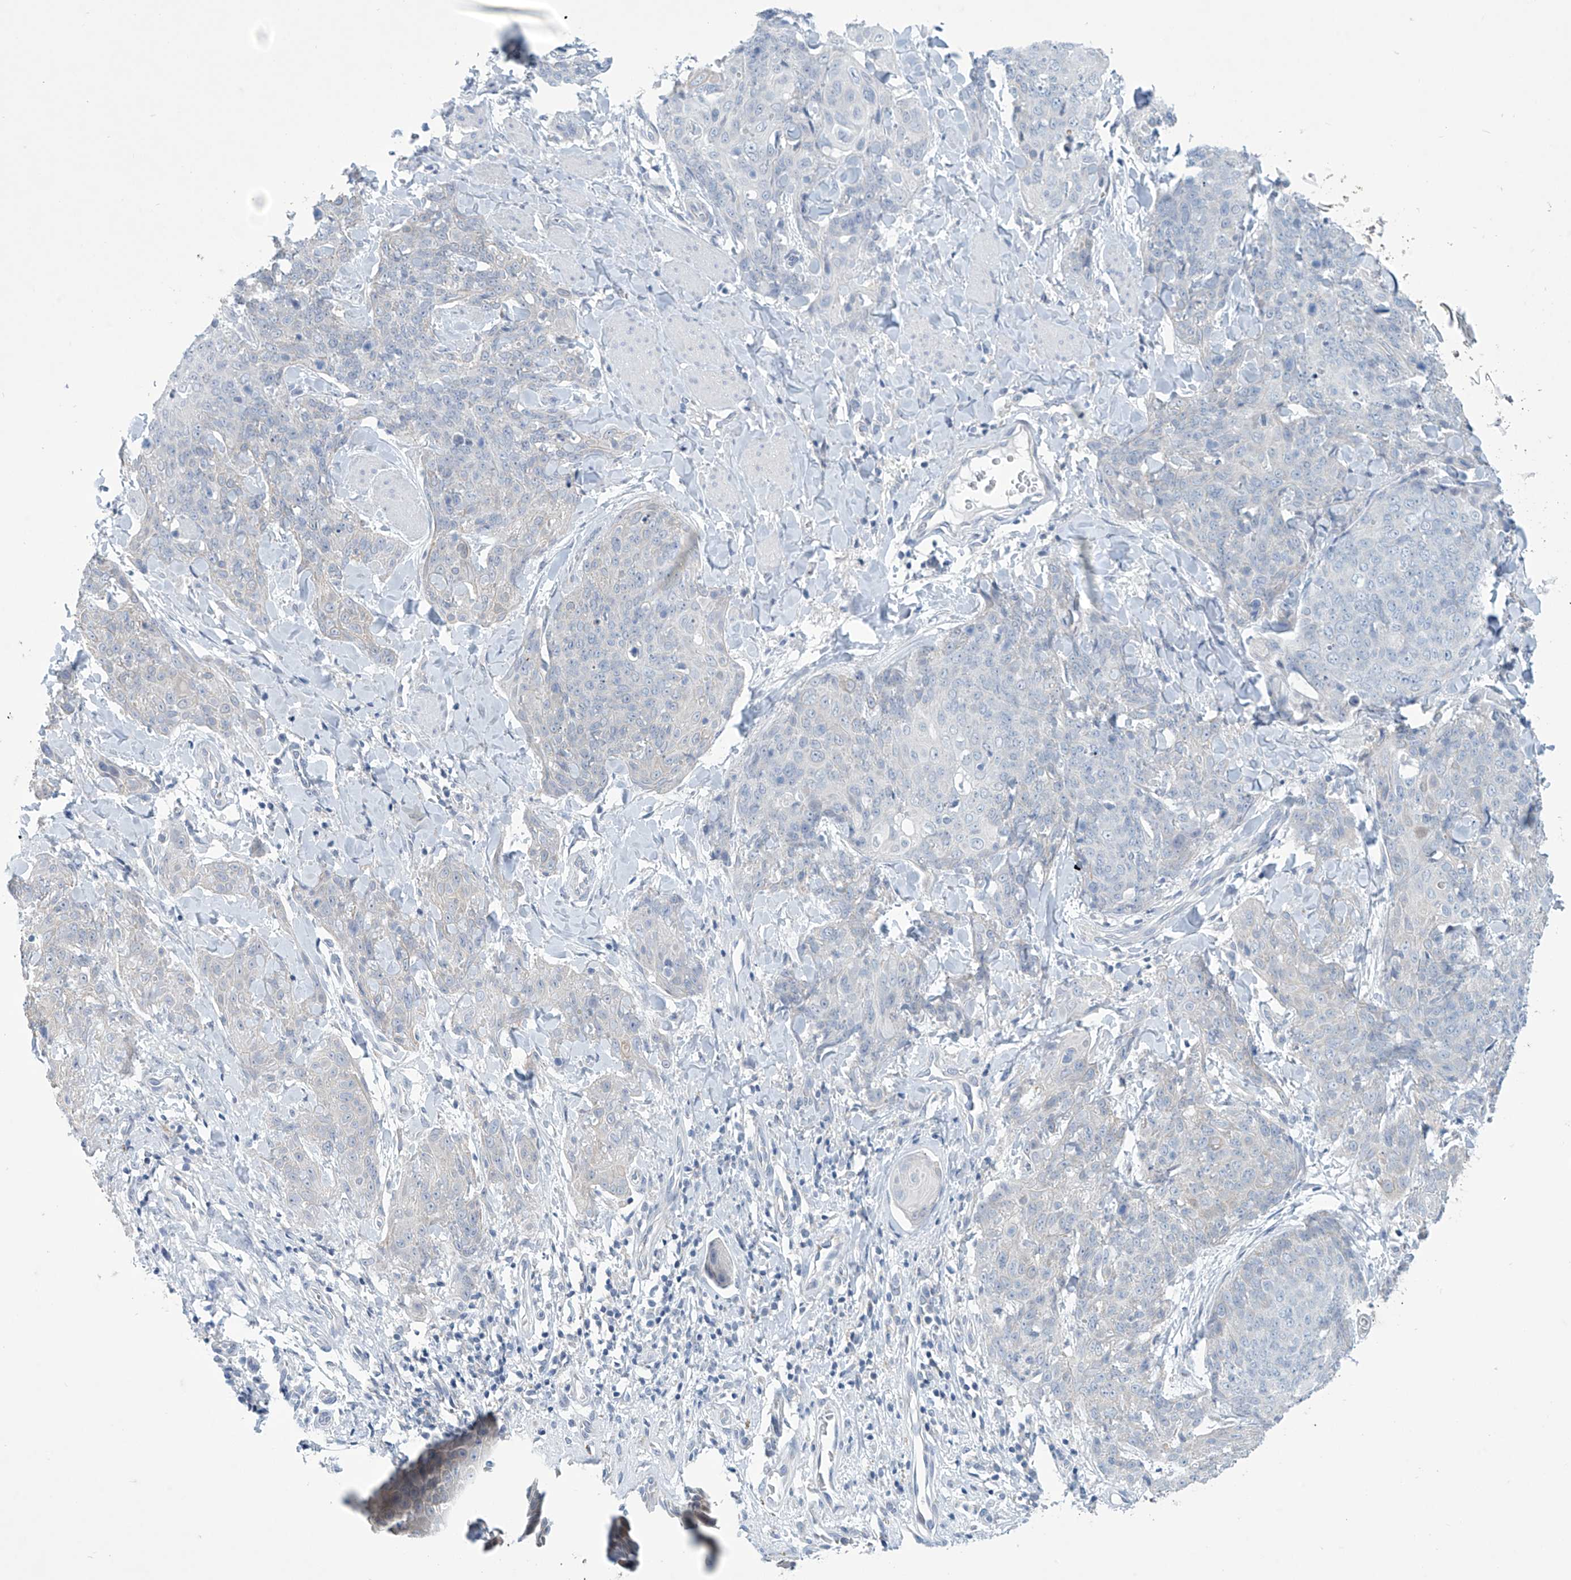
{"staining": {"intensity": "negative", "quantity": "none", "location": "none"}, "tissue": "skin cancer", "cell_type": "Tumor cells", "image_type": "cancer", "snomed": [{"axis": "morphology", "description": "Squamous cell carcinoma, NOS"}, {"axis": "topography", "description": "Skin"}, {"axis": "topography", "description": "Vulva"}], "caption": "Immunohistochemical staining of skin cancer reveals no significant staining in tumor cells. (DAB immunohistochemistry (IHC), high magnification).", "gene": "SLC35A5", "patient": {"sex": "female", "age": 85}}